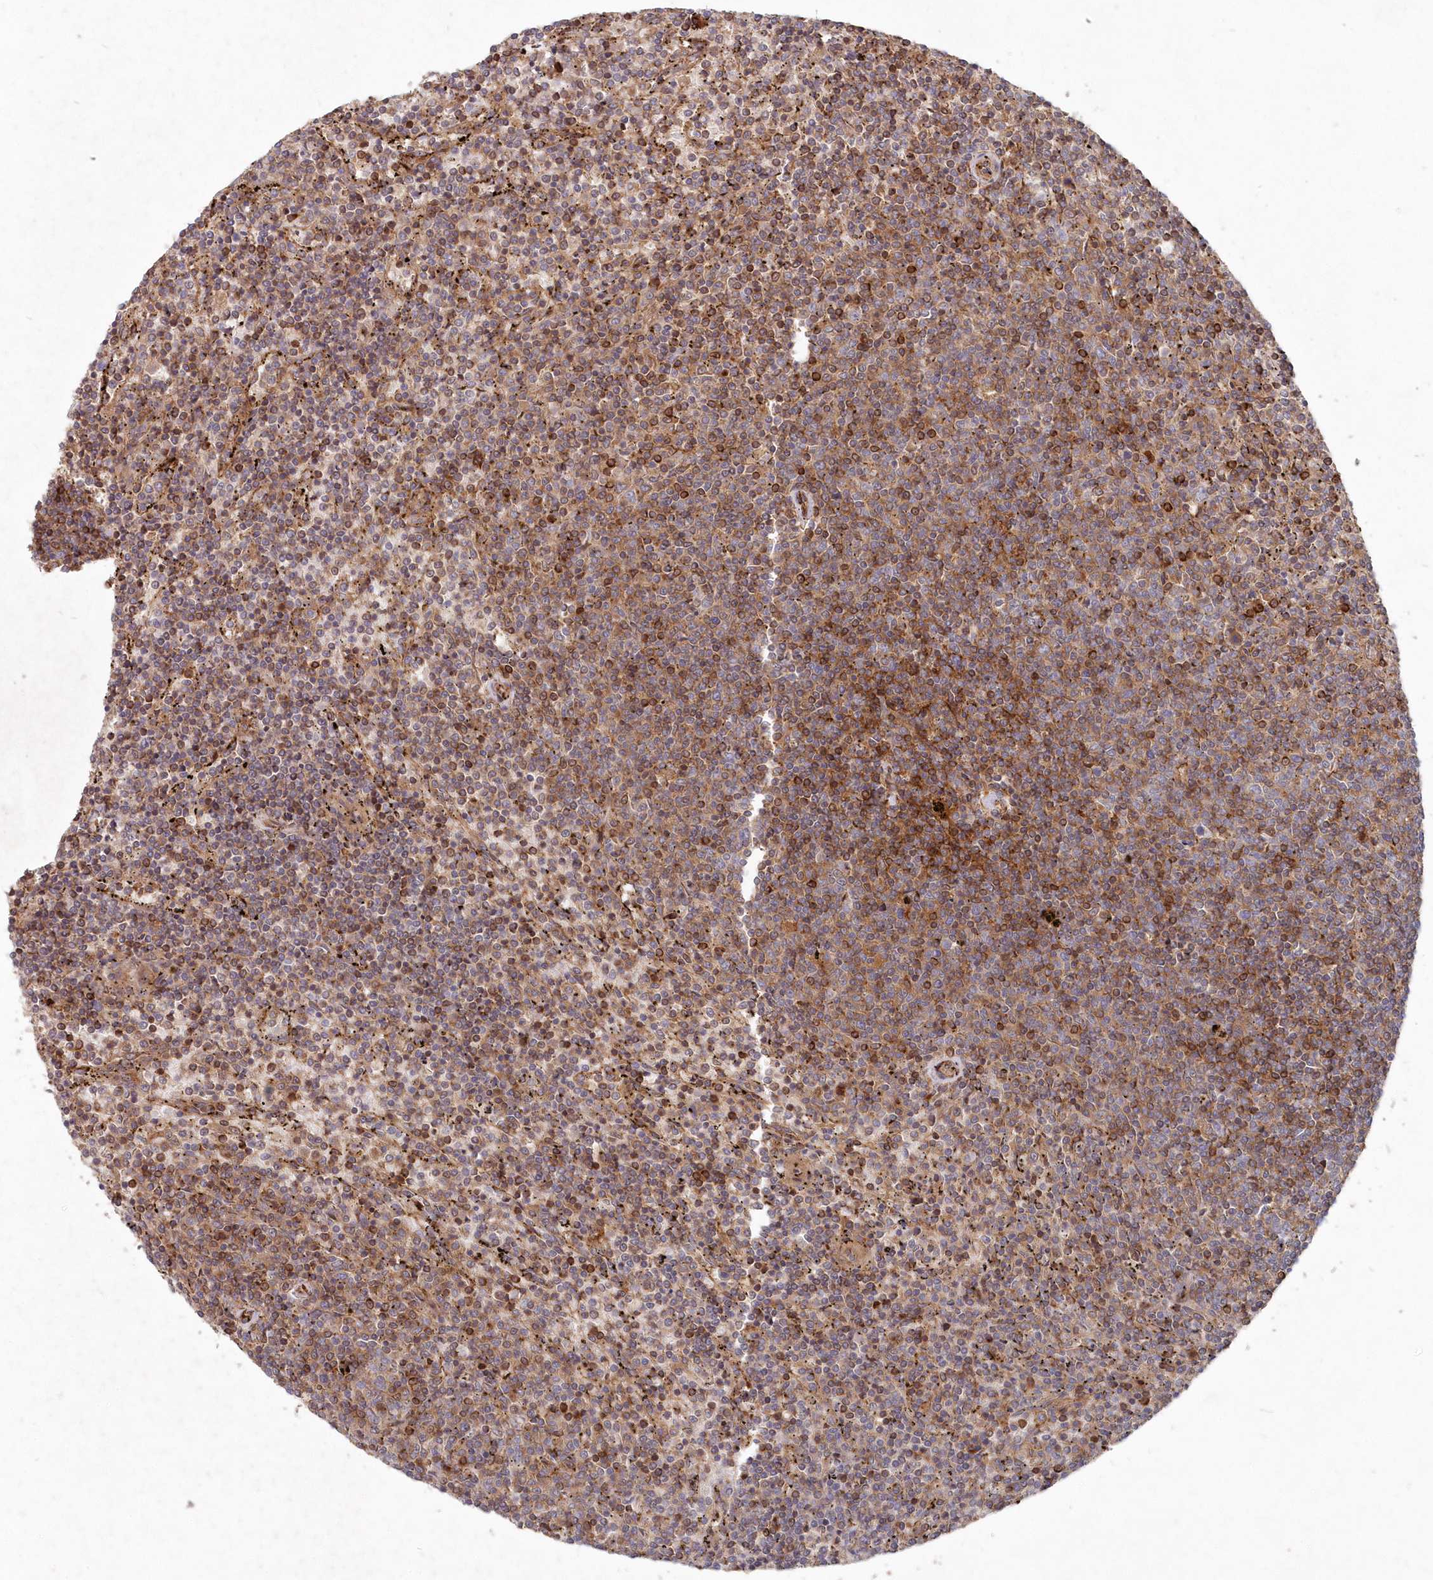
{"staining": {"intensity": "moderate", "quantity": ">75%", "location": "cytoplasmic/membranous"}, "tissue": "lymphoma", "cell_type": "Tumor cells", "image_type": "cancer", "snomed": [{"axis": "morphology", "description": "Malignant lymphoma, non-Hodgkin's type, Low grade"}, {"axis": "topography", "description": "Spleen"}], "caption": "Lymphoma stained with IHC shows moderate cytoplasmic/membranous positivity in about >75% of tumor cells.", "gene": "ABHD14B", "patient": {"sex": "female", "age": 50}}